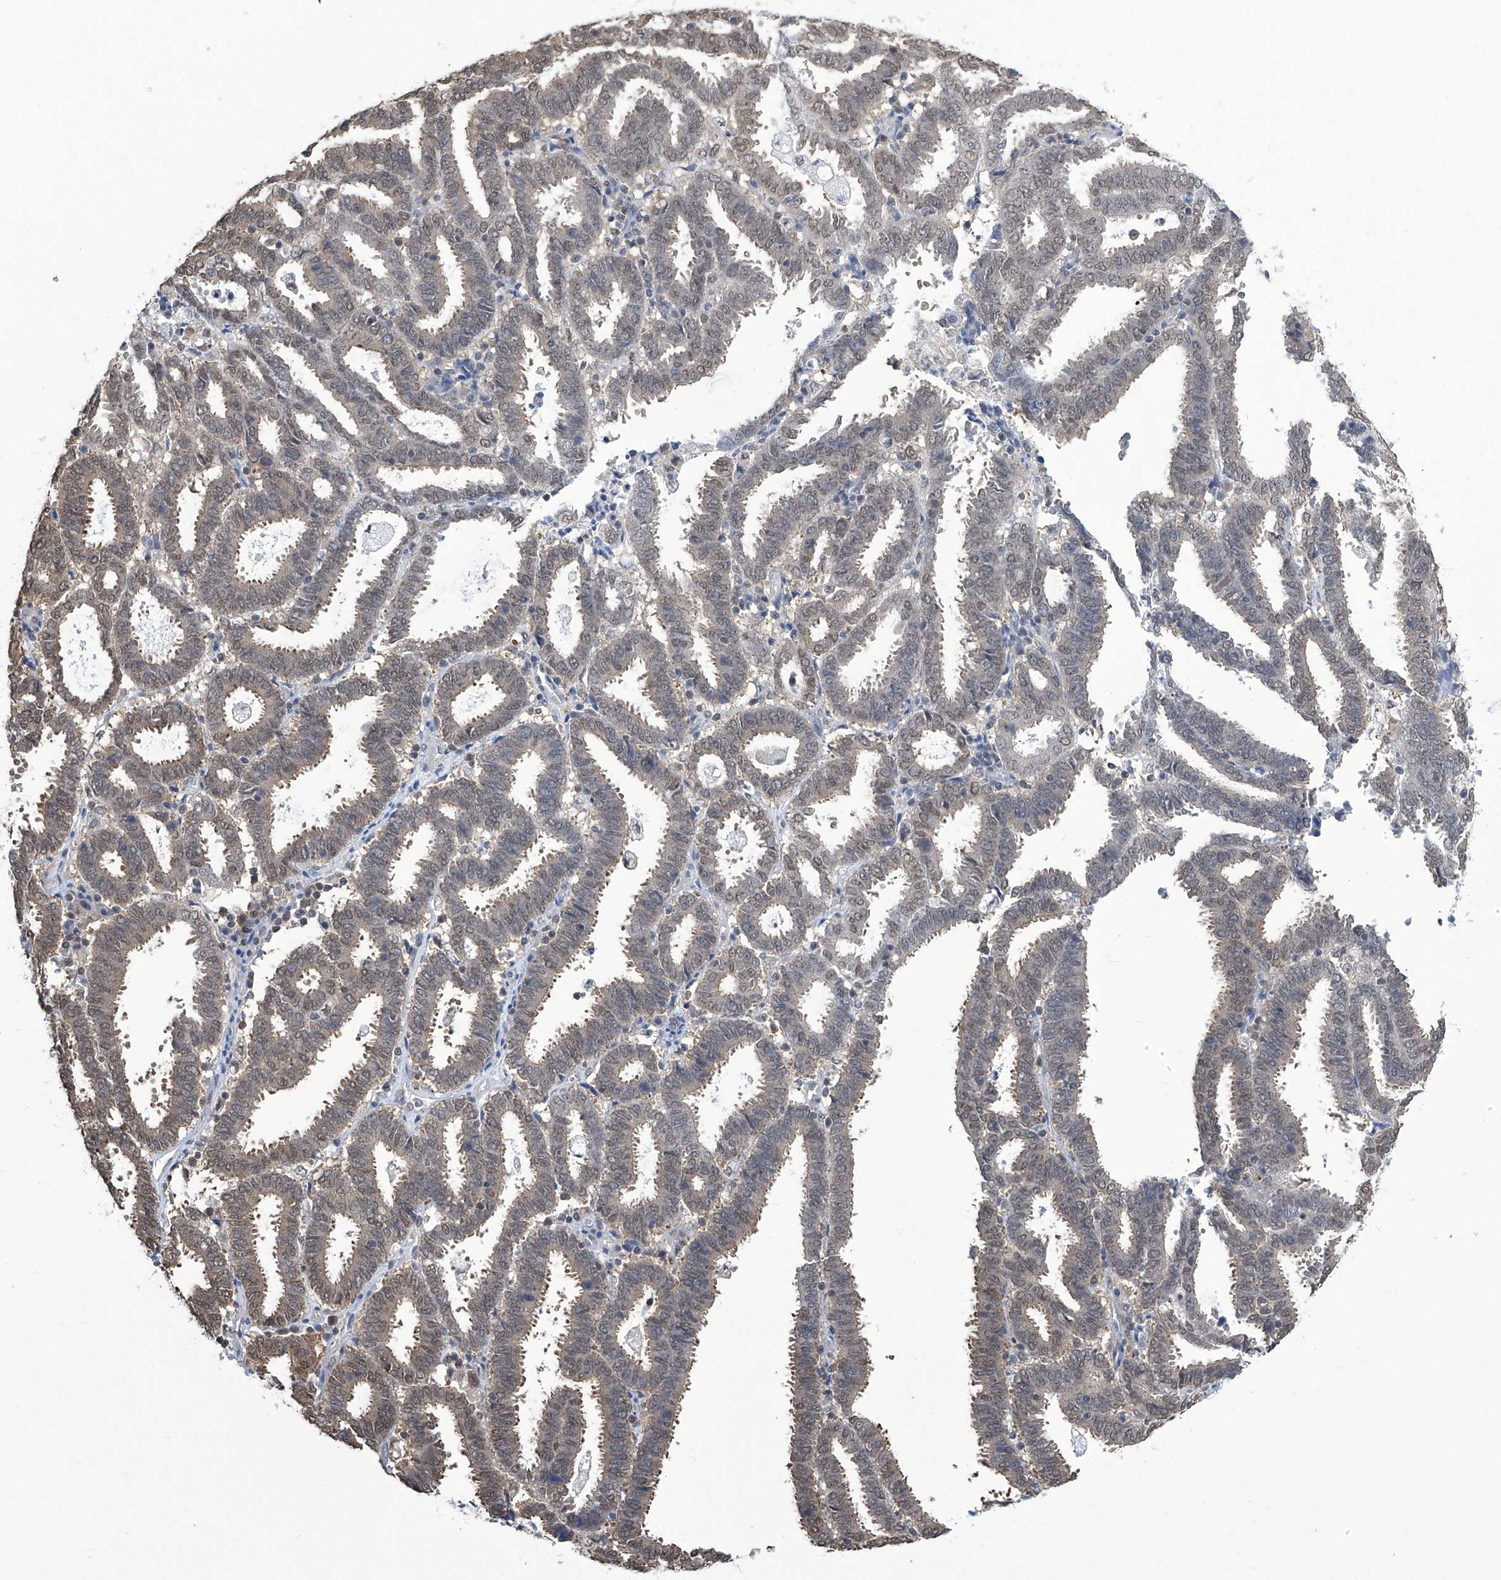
{"staining": {"intensity": "moderate", "quantity": "25%-75%", "location": "nuclear"}, "tissue": "endometrial cancer", "cell_type": "Tumor cells", "image_type": "cancer", "snomed": [{"axis": "morphology", "description": "Adenocarcinoma, NOS"}, {"axis": "topography", "description": "Uterus"}], "caption": "Immunohistochemical staining of human endometrial cancer (adenocarcinoma) shows moderate nuclear protein expression in approximately 25%-75% of tumor cells.", "gene": "SREBF2", "patient": {"sex": "female", "age": 83}}